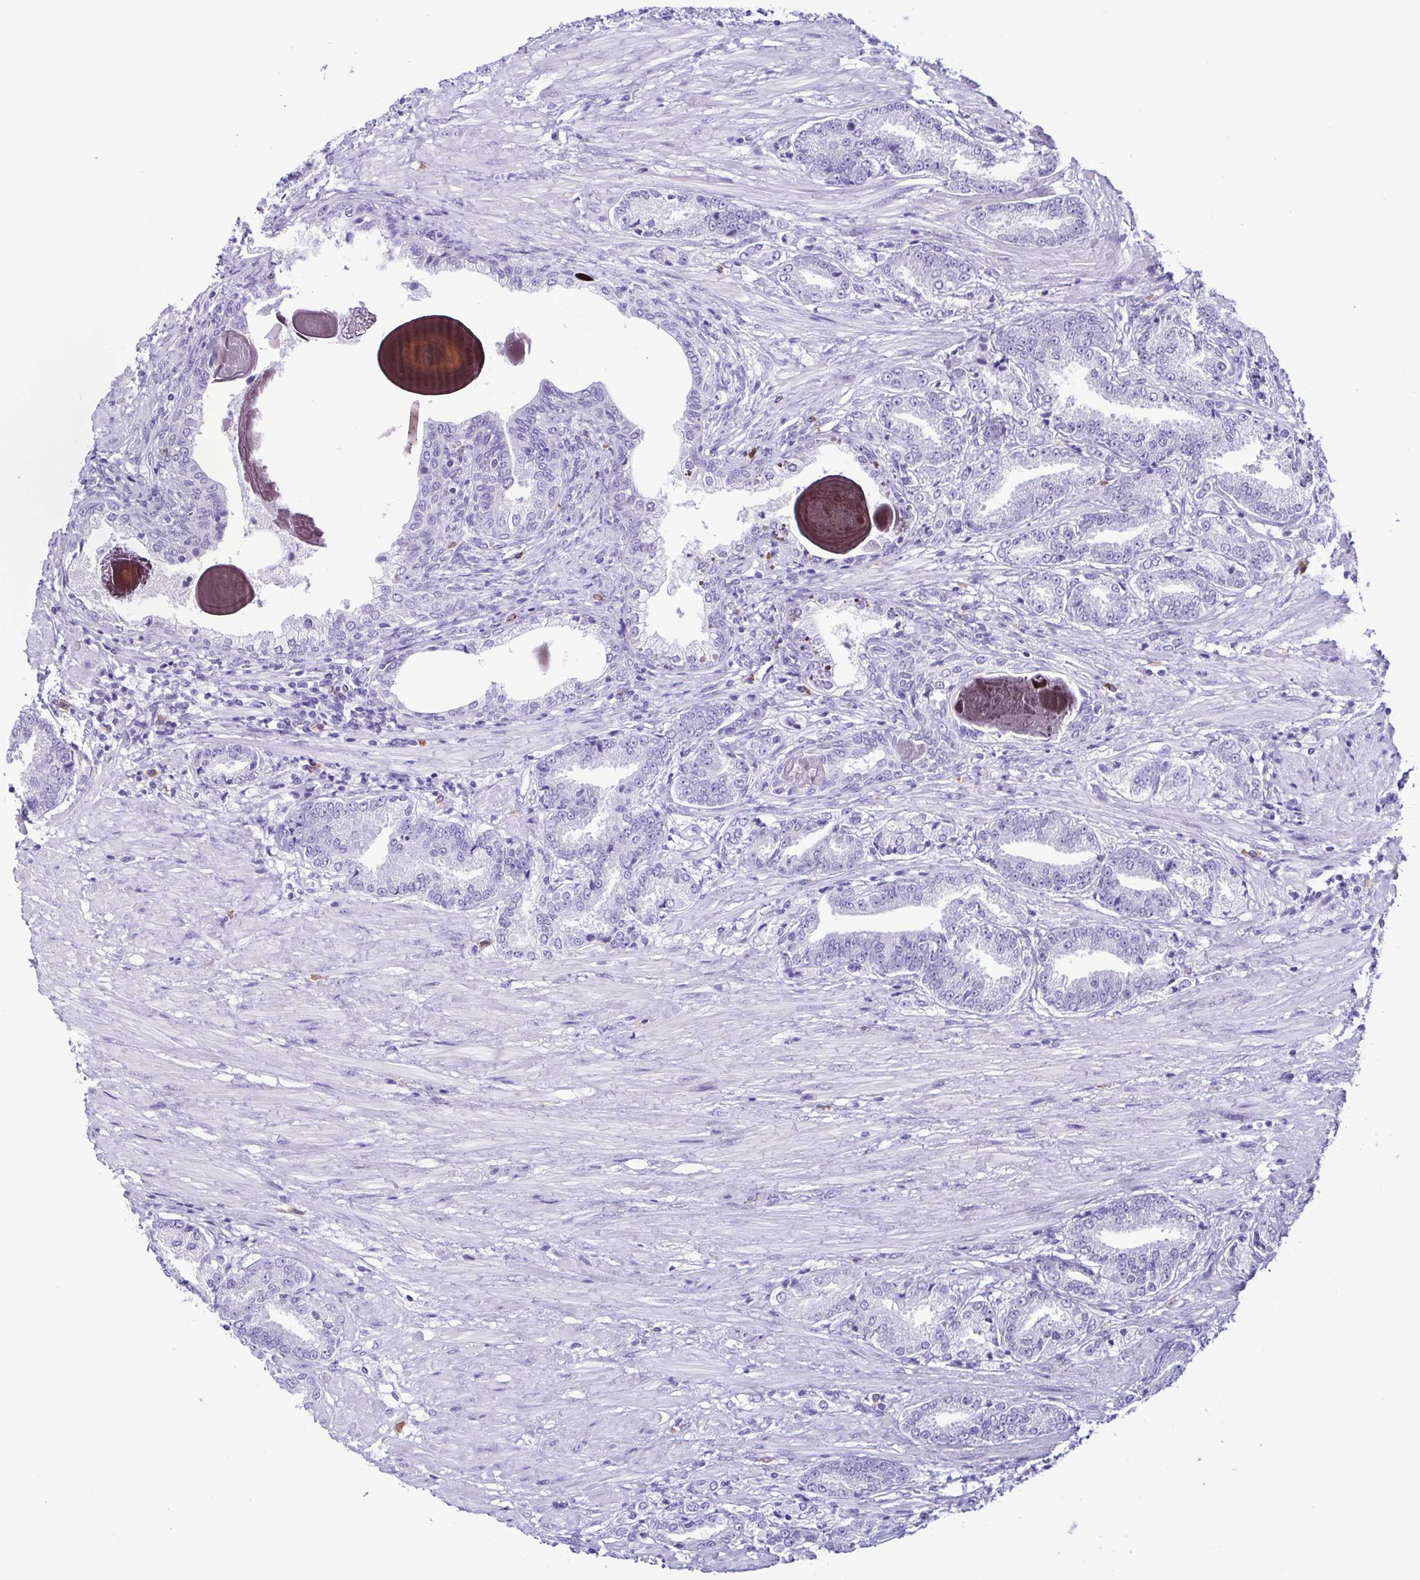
{"staining": {"intensity": "negative", "quantity": "none", "location": "none"}, "tissue": "prostate cancer", "cell_type": "Tumor cells", "image_type": "cancer", "snomed": [{"axis": "morphology", "description": "Adenocarcinoma, High grade"}, {"axis": "topography", "description": "Prostate and seminal vesicle, NOS"}], "caption": "Tumor cells are negative for brown protein staining in prostate adenocarcinoma (high-grade).", "gene": "SPATA16", "patient": {"sex": "male", "age": 61}}